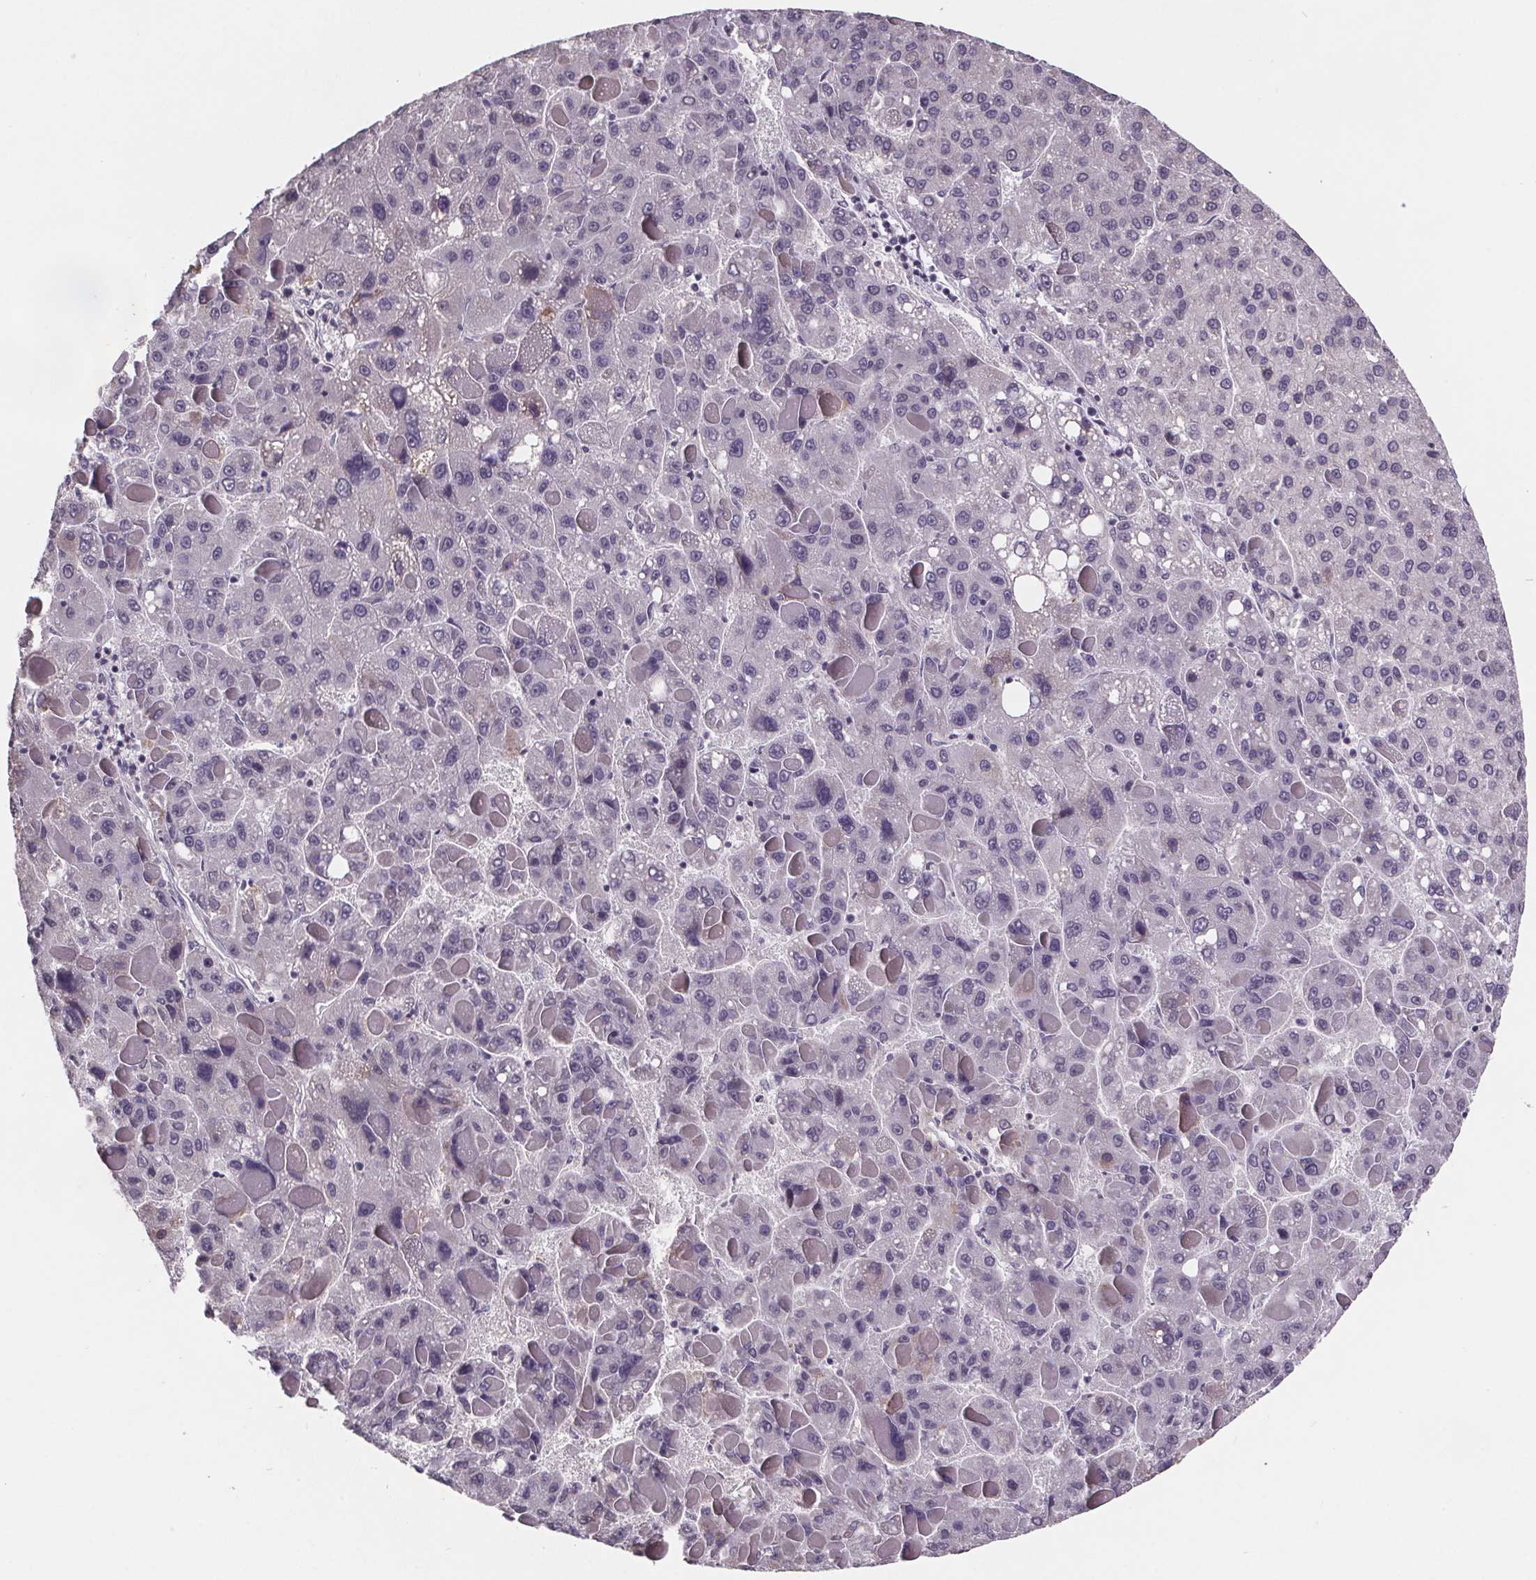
{"staining": {"intensity": "negative", "quantity": "none", "location": "none"}, "tissue": "liver cancer", "cell_type": "Tumor cells", "image_type": "cancer", "snomed": [{"axis": "morphology", "description": "Carcinoma, Hepatocellular, NOS"}, {"axis": "topography", "description": "Liver"}], "caption": "Immunohistochemistry (IHC) histopathology image of liver cancer stained for a protein (brown), which shows no positivity in tumor cells.", "gene": "NKX6-1", "patient": {"sex": "female", "age": 82}}